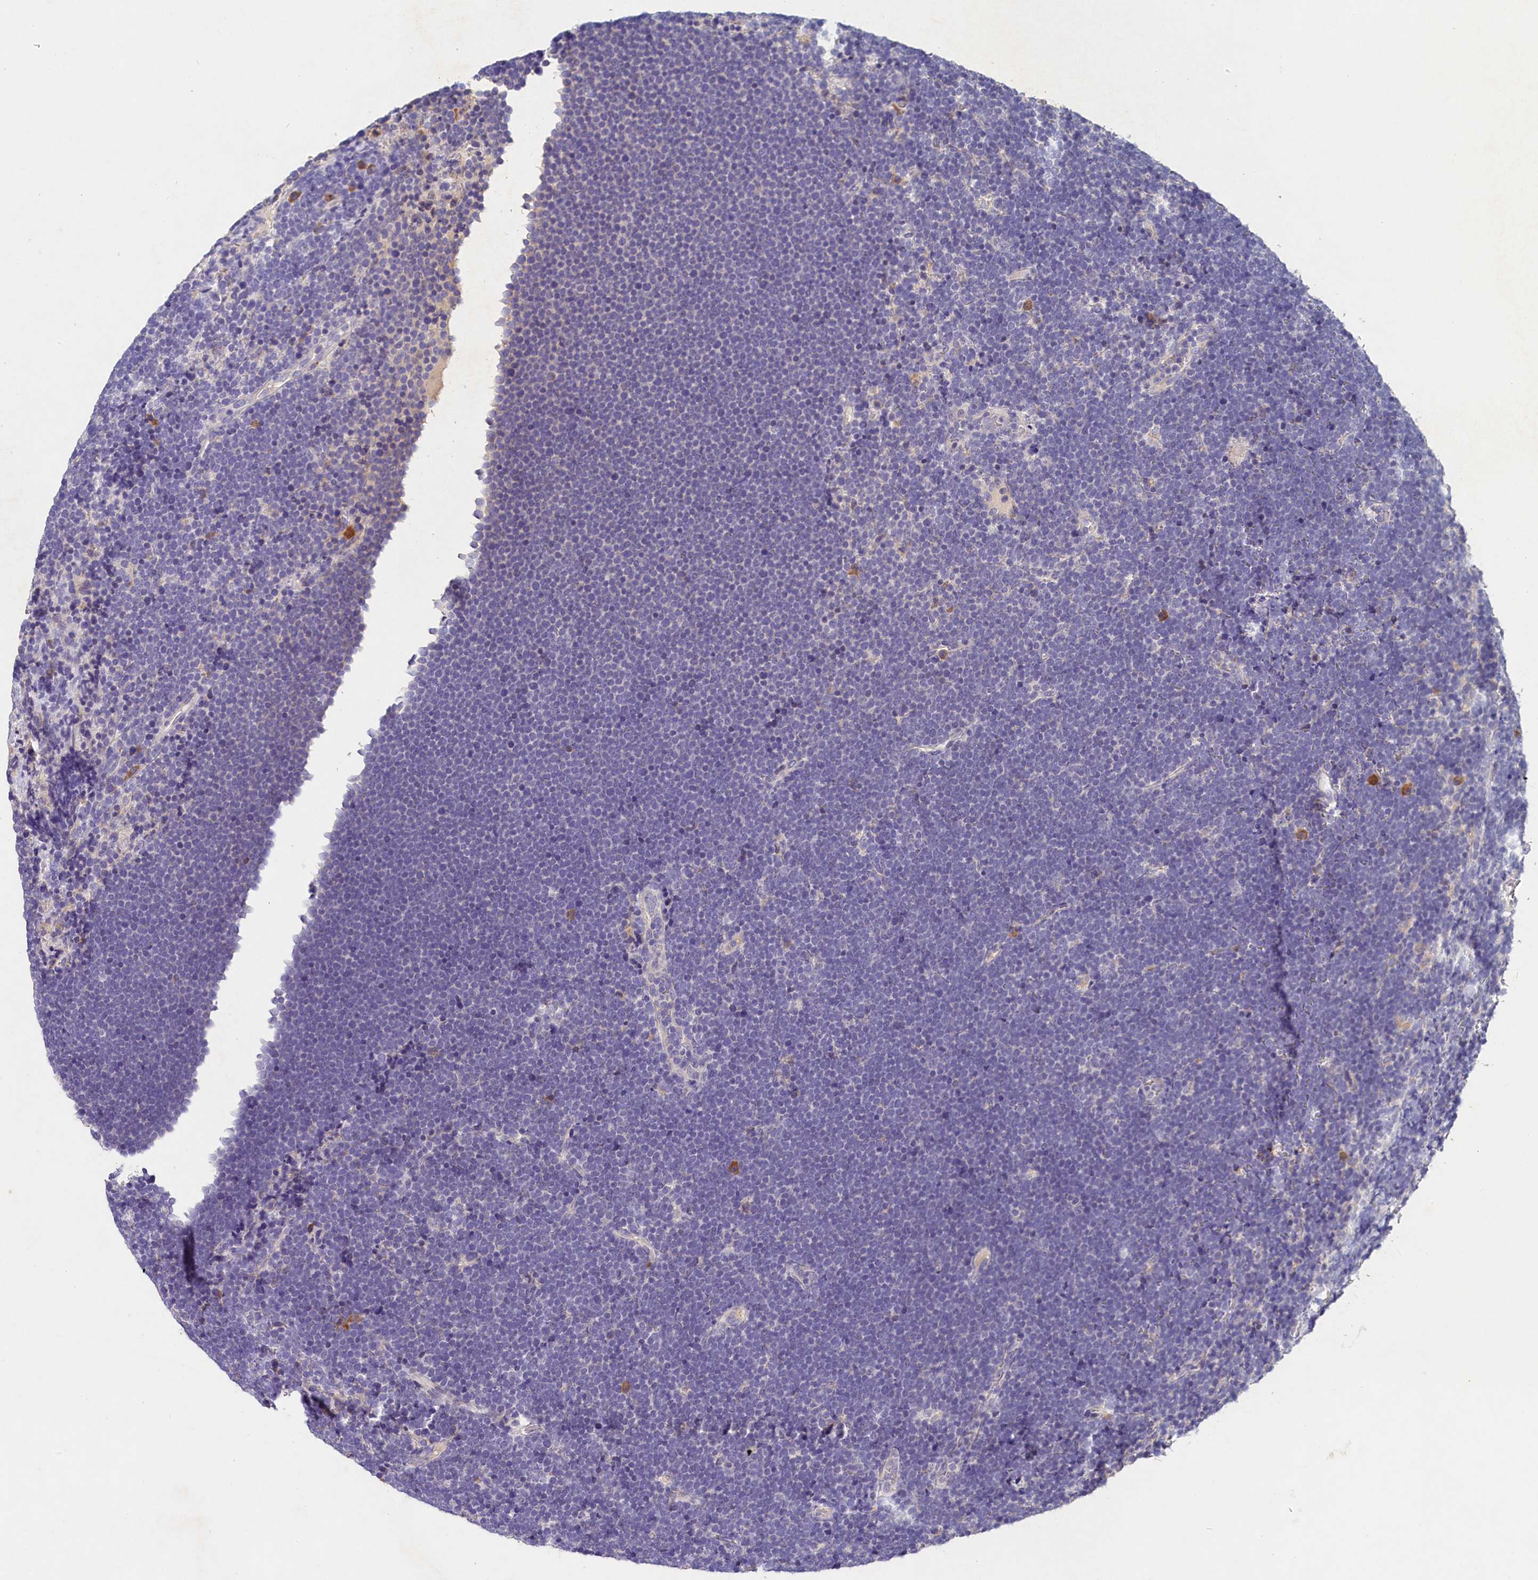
{"staining": {"intensity": "negative", "quantity": "none", "location": "none"}, "tissue": "lymphoma", "cell_type": "Tumor cells", "image_type": "cancer", "snomed": [{"axis": "morphology", "description": "Malignant lymphoma, non-Hodgkin's type, High grade"}, {"axis": "topography", "description": "Lymph node"}], "caption": "DAB immunohistochemical staining of lymphoma reveals no significant expression in tumor cells. (Stains: DAB immunohistochemistry (IHC) with hematoxylin counter stain, Microscopy: brightfield microscopy at high magnification).", "gene": "ST7L", "patient": {"sex": "male", "age": 13}}